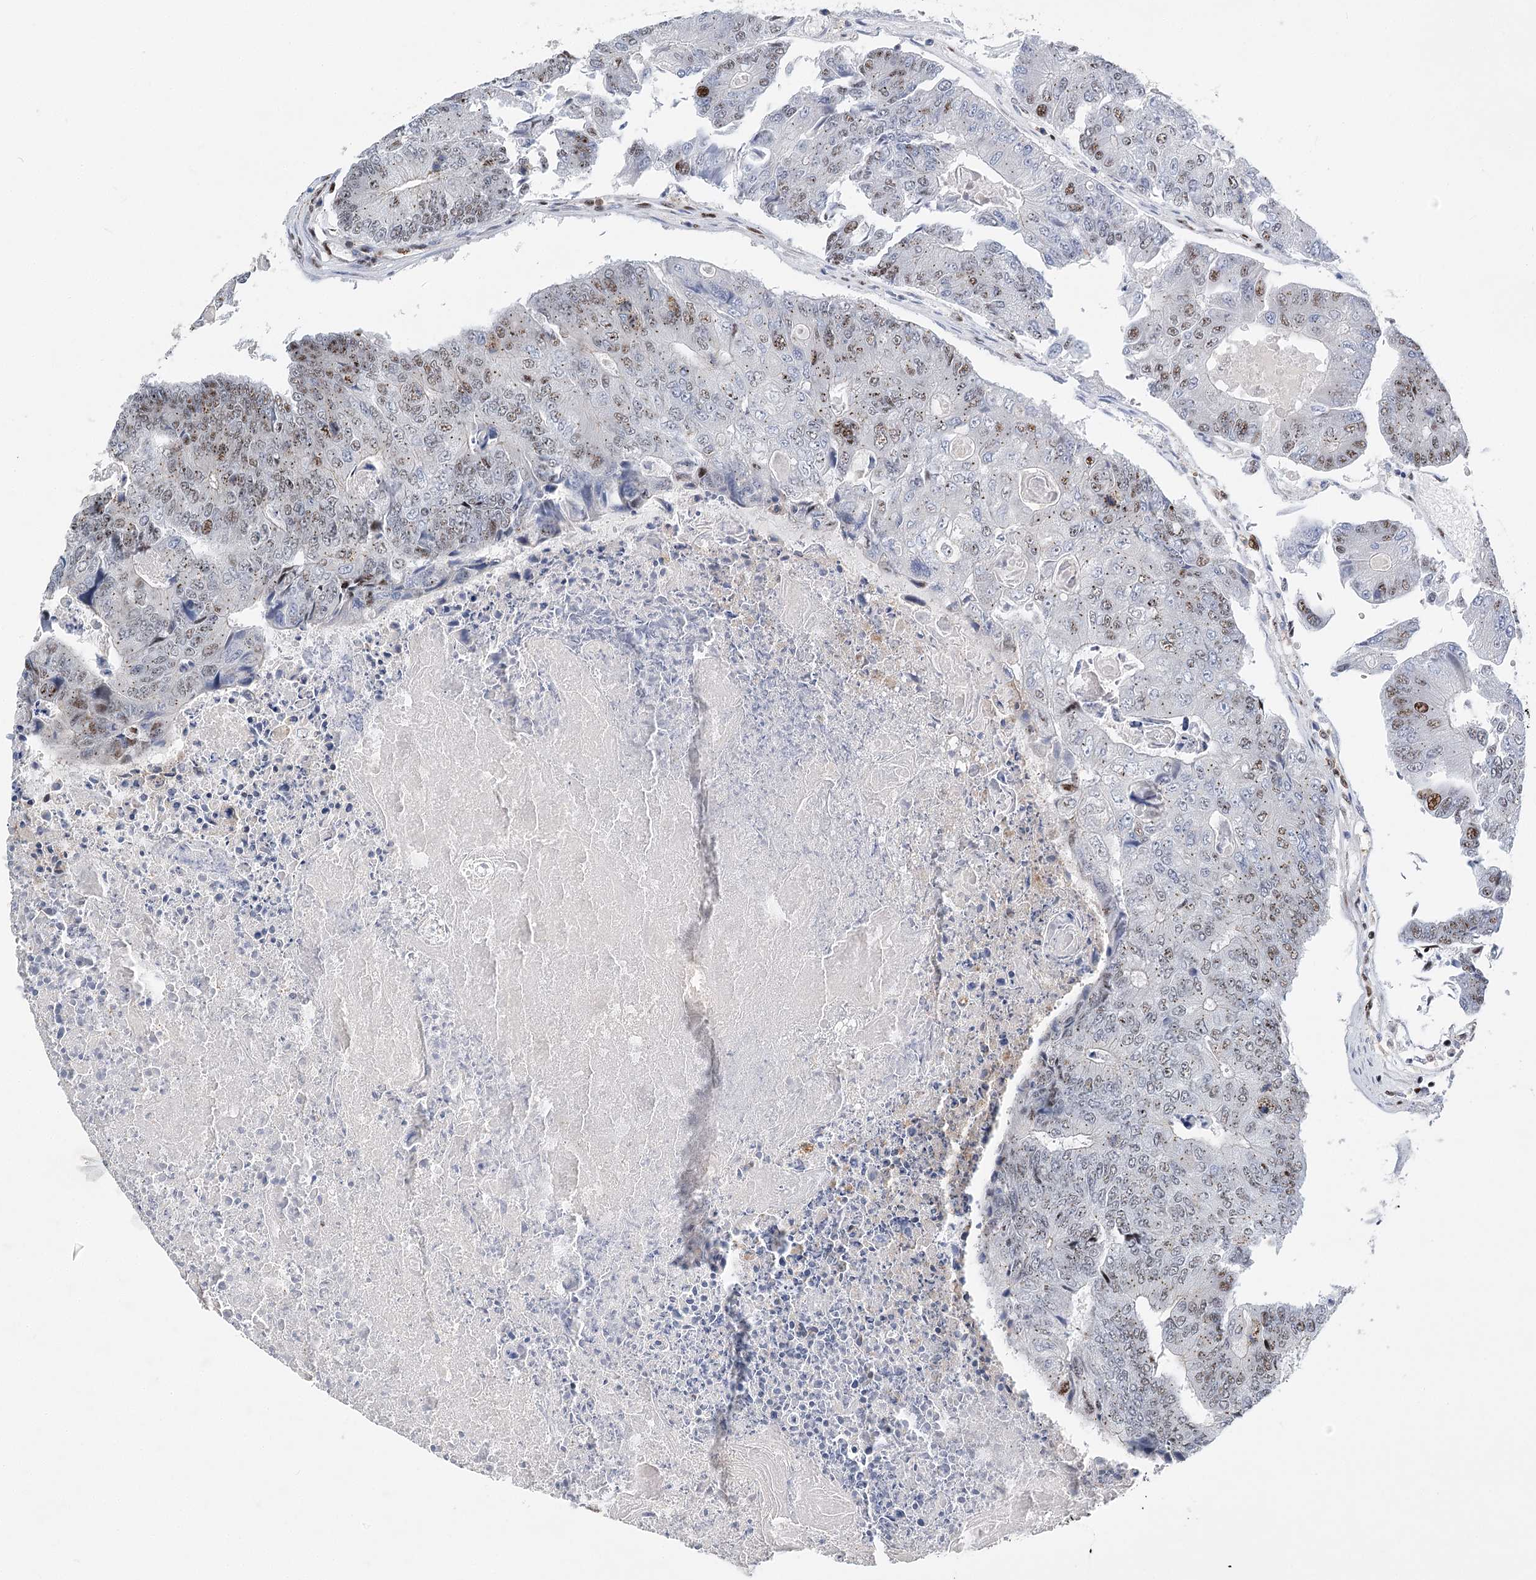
{"staining": {"intensity": "moderate", "quantity": "25%-75%", "location": "nuclear"}, "tissue": "colorectal cancer", "cell_type": "Tumor cells", "image_type": "cancer", "snomed": [{"axis": "morphology", "description": "Adenocarcinoma, NOS"}, {"axis": "topography", "description": "Colon"}], "caption": "Colorectal adenocarcinoma stained with immunohistochemistry (IHC) shows moderate nuclear positivity in approximately 25%-75% of tumor cells.", "gene": "CAMTA1", "patient": {"sex": "female", "age": 67}}